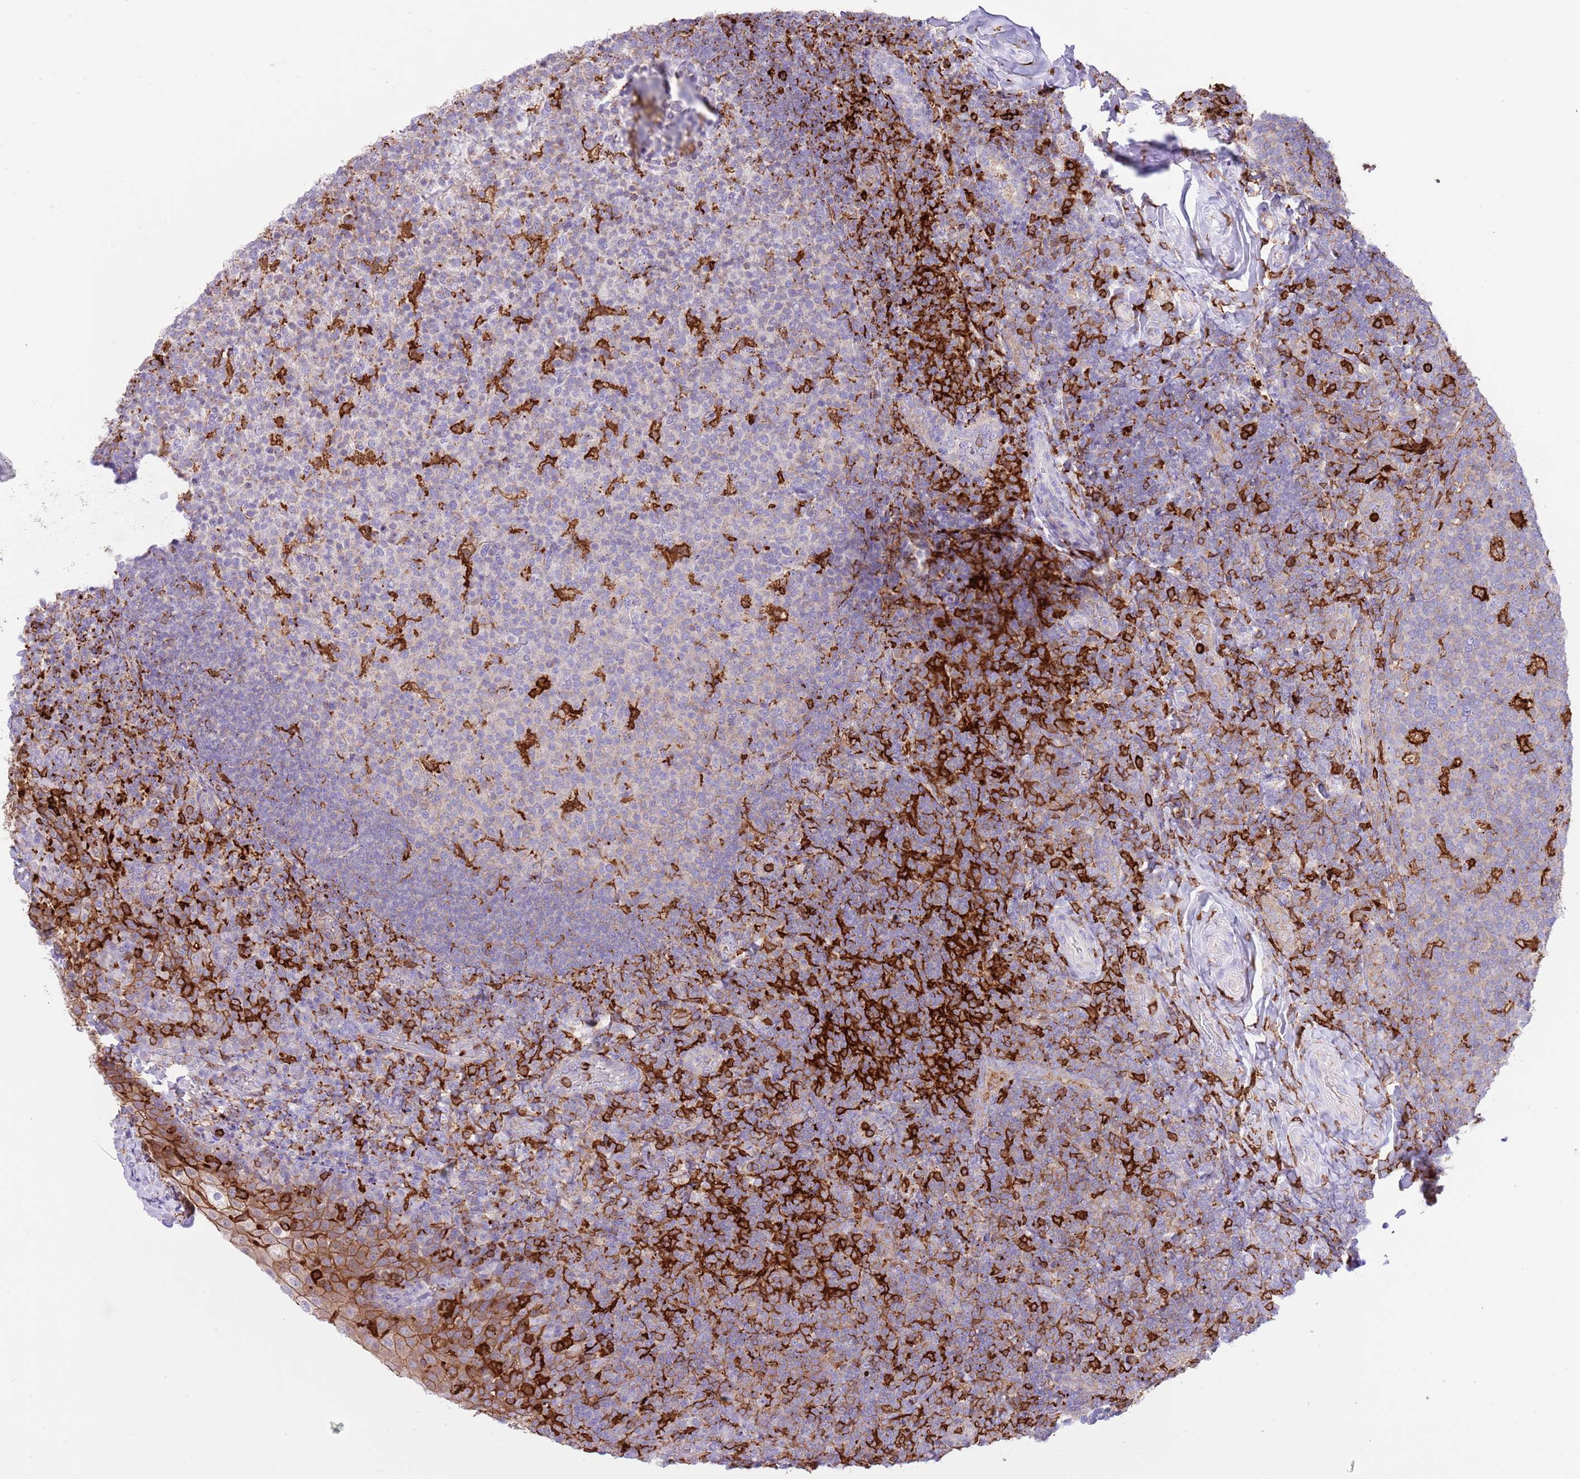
{"staining": {"intensity": "strong", "quantity": "<25%", "location": "cytoplasmic/membranous"}, "tissue": "tonsil", "cell_type": "Germinal center cells", "image_type": "normal", "snomed": [{"axis": "morphology", "description": "Normal tissue, NOS"}, {"axis": "topography", "description": "Tonsil"}], "caption": "Tonsil stained for a protein exhibits strong cytoplasmic/membranous positivity in germinal center cells. The staining was performed using DAB, with brown indicating positive protein expression. Nuclei are stained blue with hematoxylin.", "gene": "EFHD2", "patient": {"sex": "female", "age": 10}}